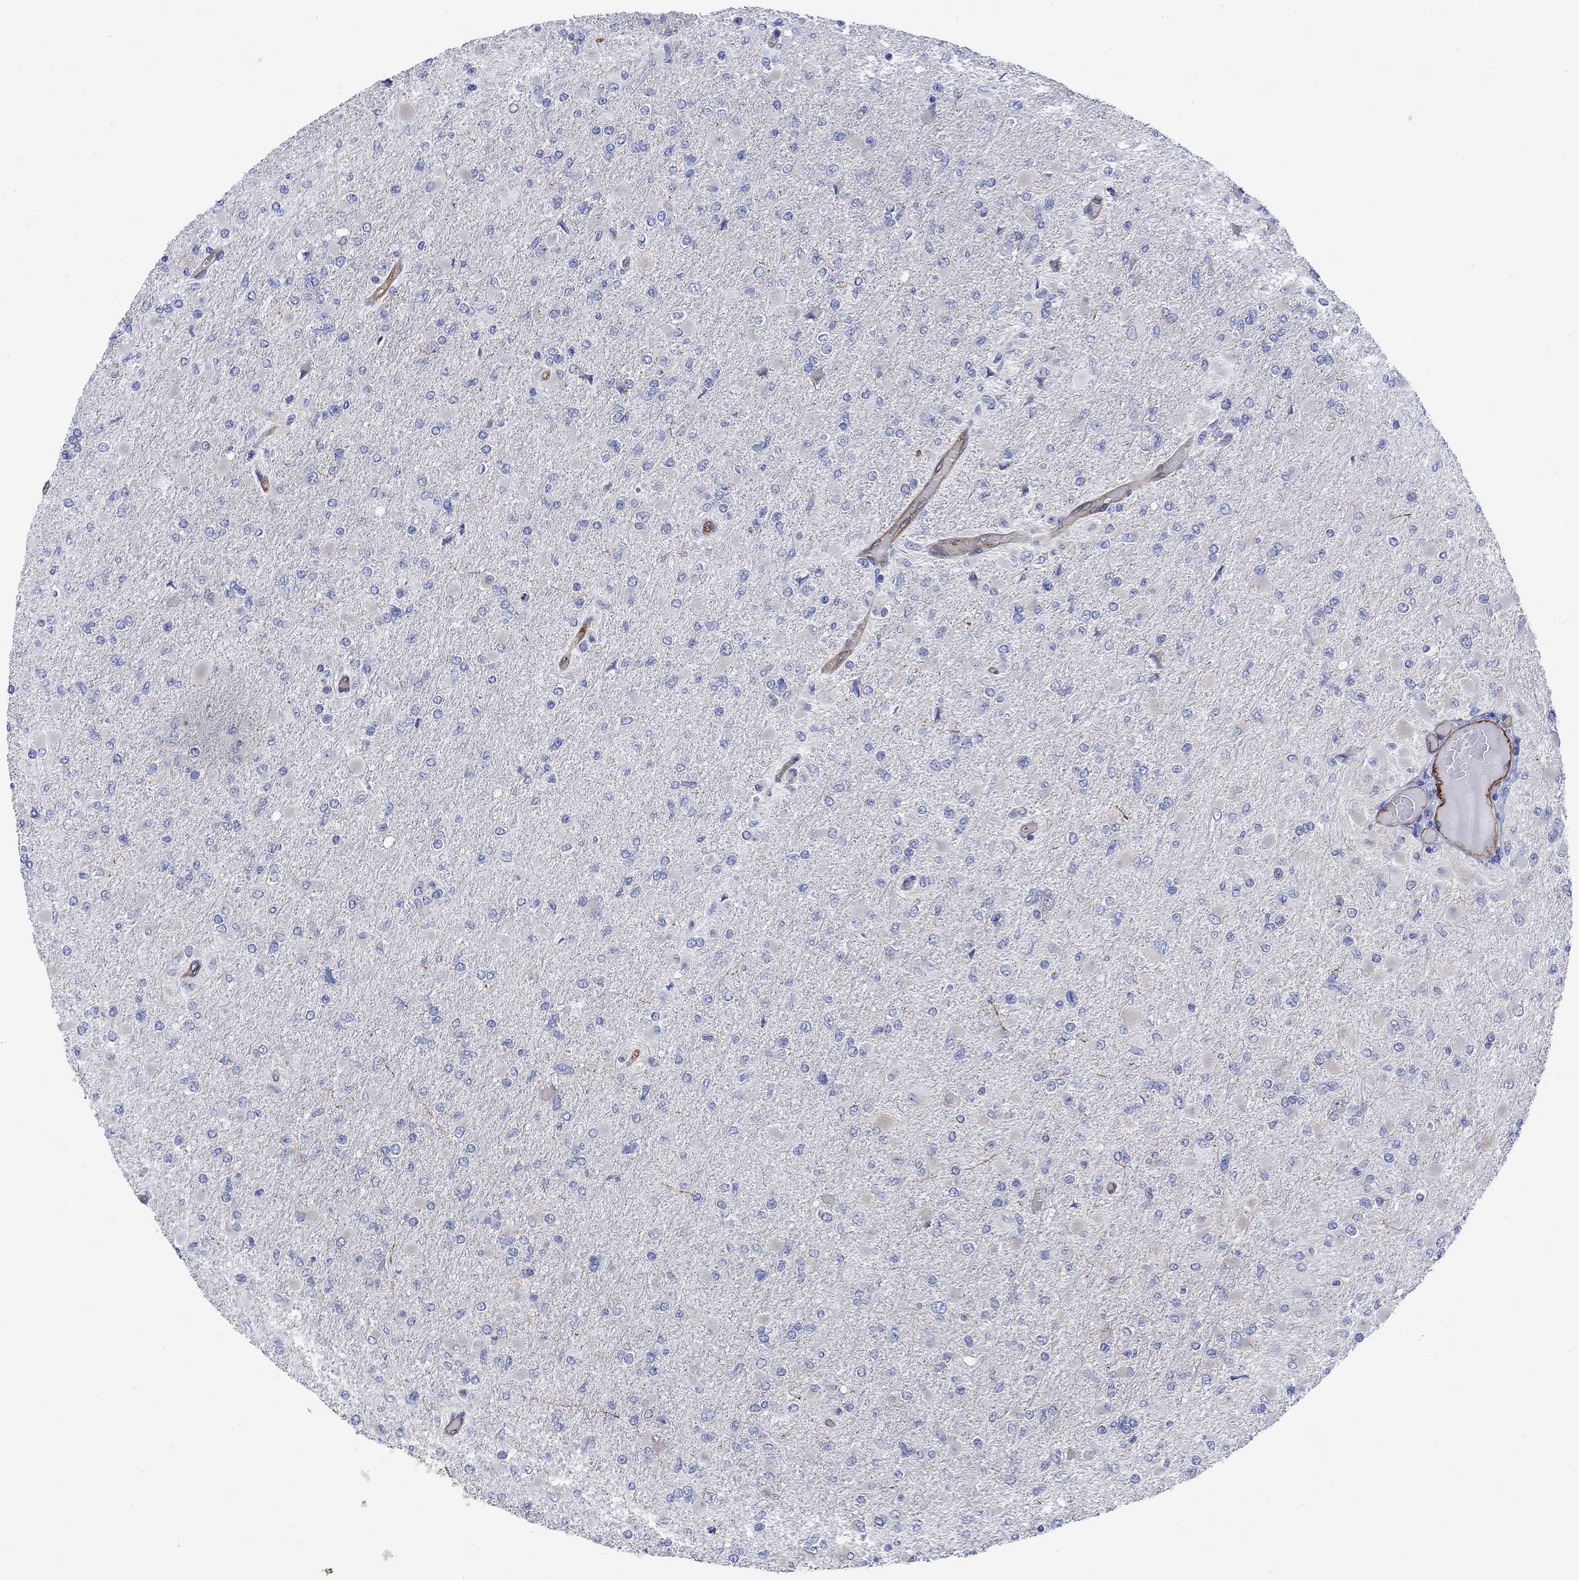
{"staining": {"intensity": "negative", "quantity": "none", "location": "none"}, "tissue": "glioma", "cell_type": "Tumor cells", "image_type": "cancer", "snomed": [{"axis": "morphology", "description": "Glioma, malignant, High grade"}, {"axis": "topography", "description": "Cerebral cortex"}], "caption": "Glioma was stained to show a protein in brown. There is no significant positivity in tumor cells.", "gene": "TGM2", "patient": {"sex": "female", "age": 36}}